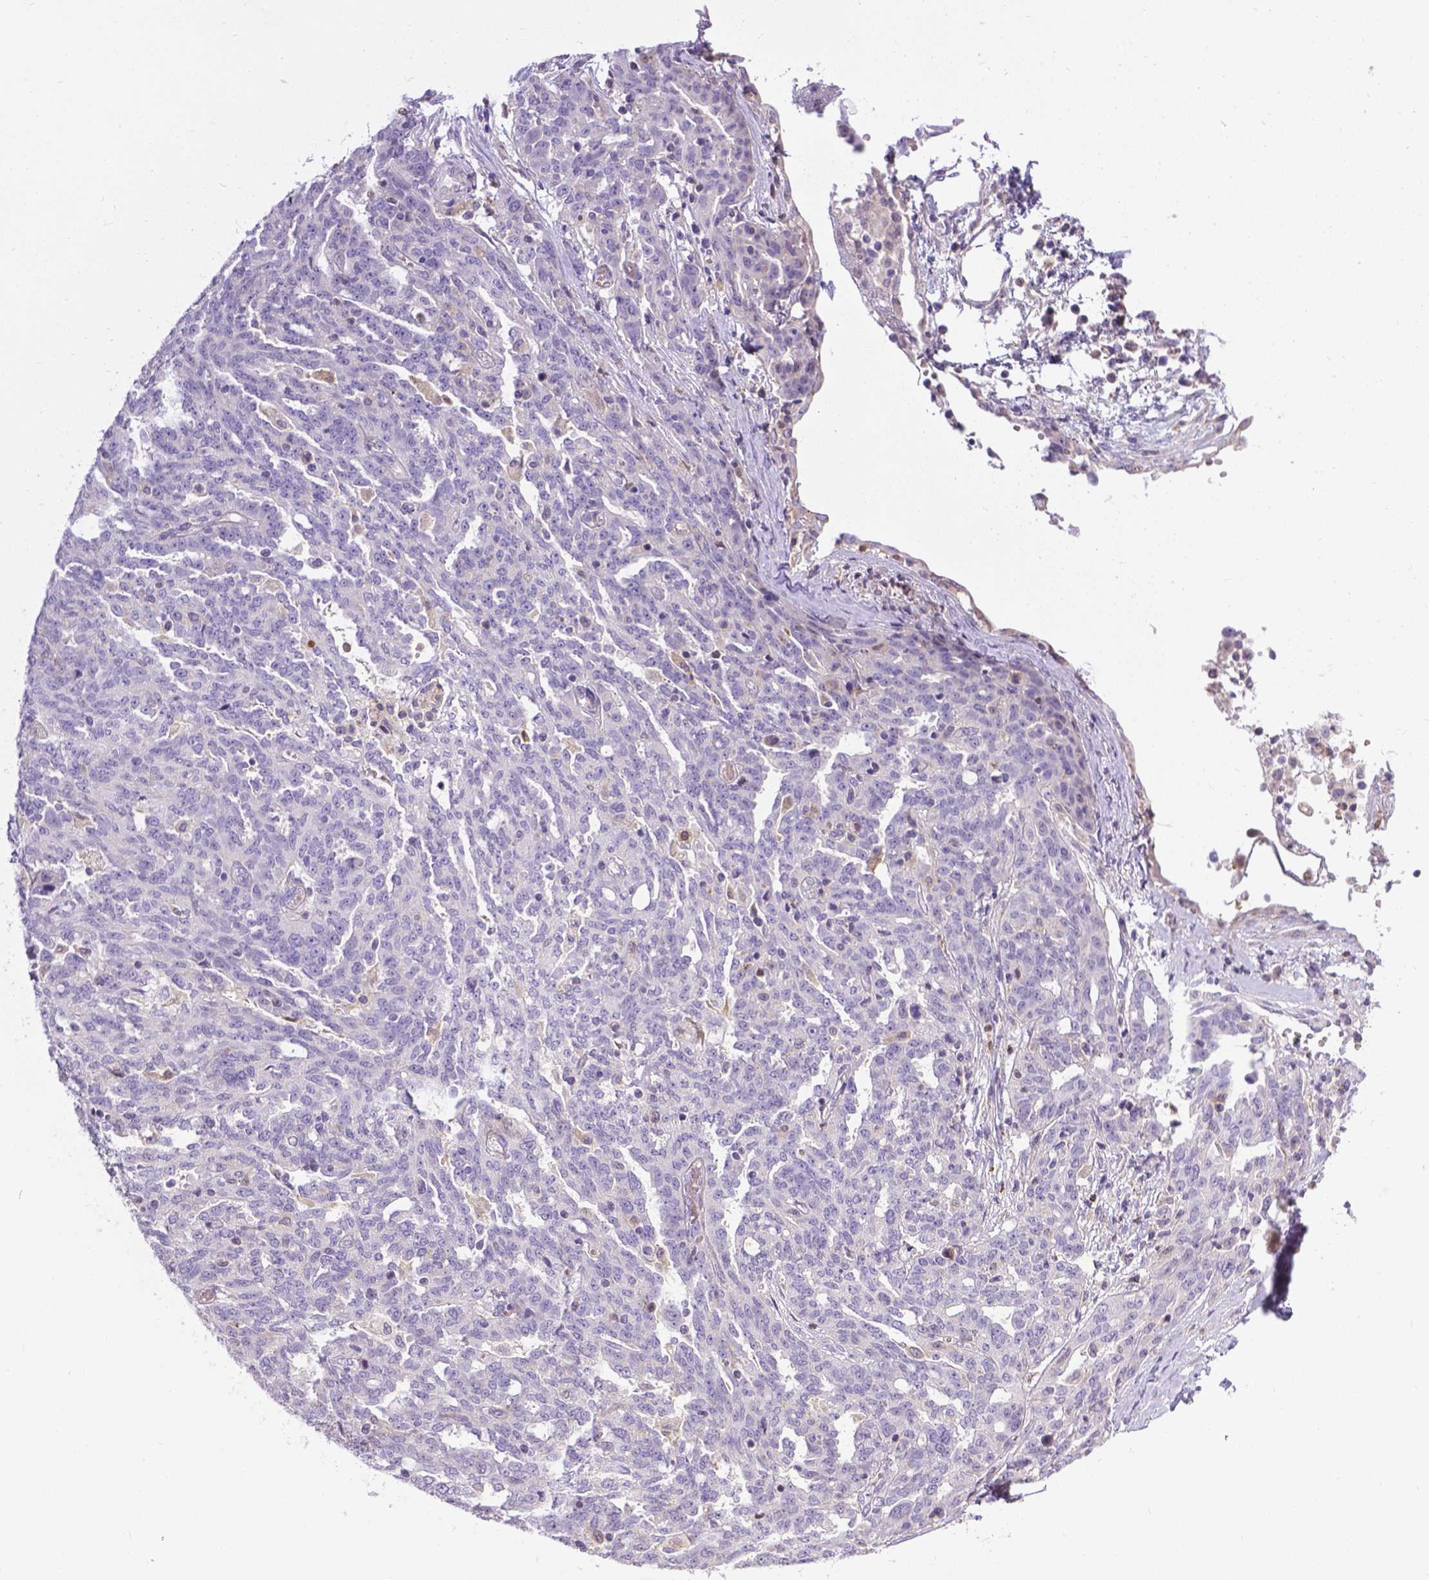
{"staining": {"intensity": "negative", "quantity": "none", "location": "none"}, "tissue": "ovarian cancer", "cell_type": "Tumor cells", "image_type": "cancer", "snomed": [{"axis": "morphology", "description": "Cystadenocarcinoma, serous, NOS"}, {"axis": "topography", "description": "Ovary"}], "caption": "IHC of human ovarian cancer (serous cystadenocarcinoma) displays no expression in tumor cells. (Stains: DAB immunohistochemistry (IHC) with hematoxylin counter stain, Microscopy: brightfield microscopy at high magnification).", "gene": "TM4SF18", "patient": {"sex": "female", "age": 67}}